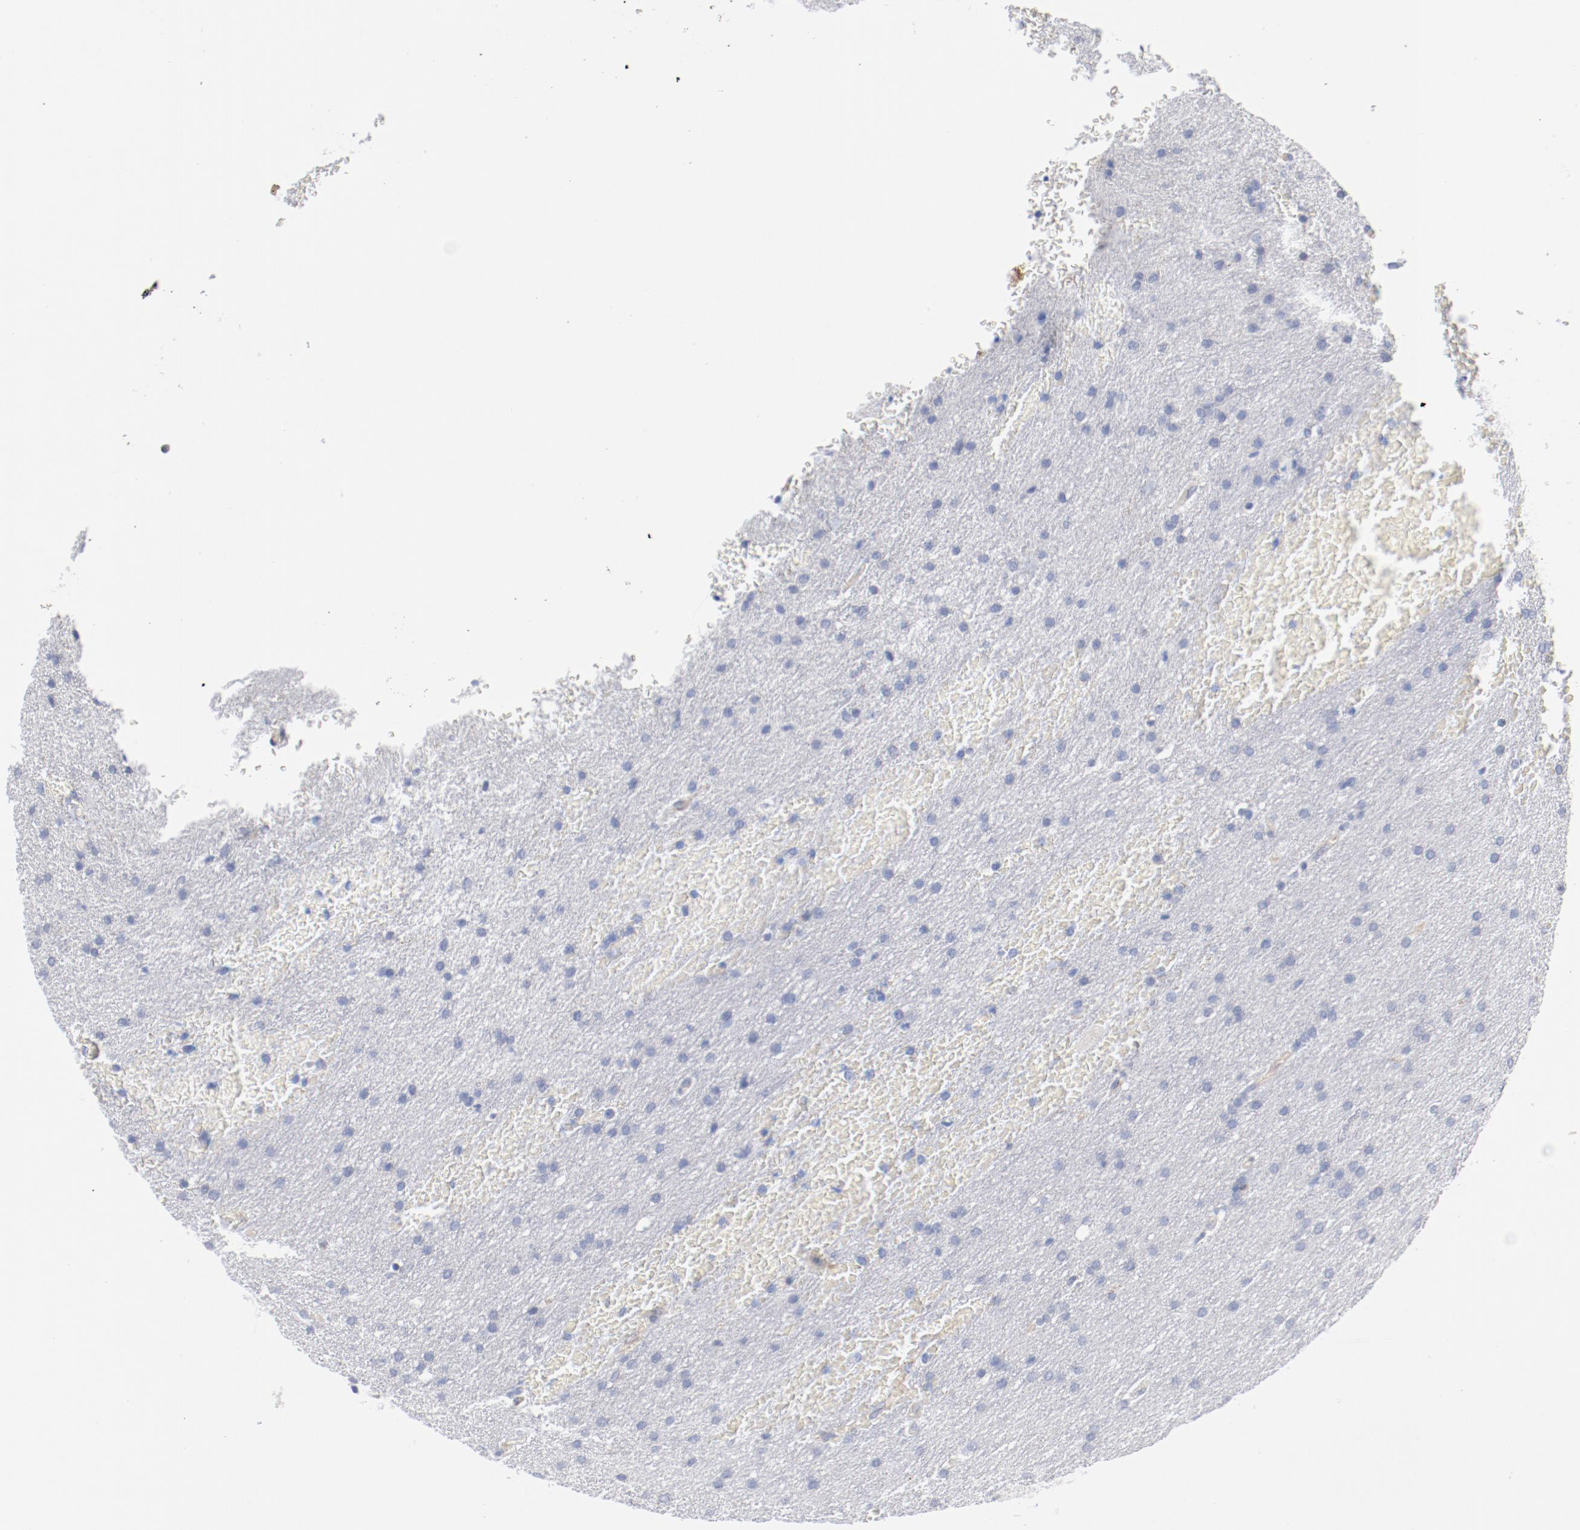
{"staining": {"intensity": "negative", "quantity": "none", "location": "none"}, "tissue": "glioma", "cell_type": "Tumor cells", "image_type": "cancer", "snomed": [{"axis": "morphology", "description": "Glioma, malignant, Low grade"}, {"axis": "topography", "description": "Brain"}], "caption": "Tumor cells are negative for brown protein staining in malignant low-grade glioma.", "gene": "SHANK3", "patient": {"sex": "female", "age": 32}}